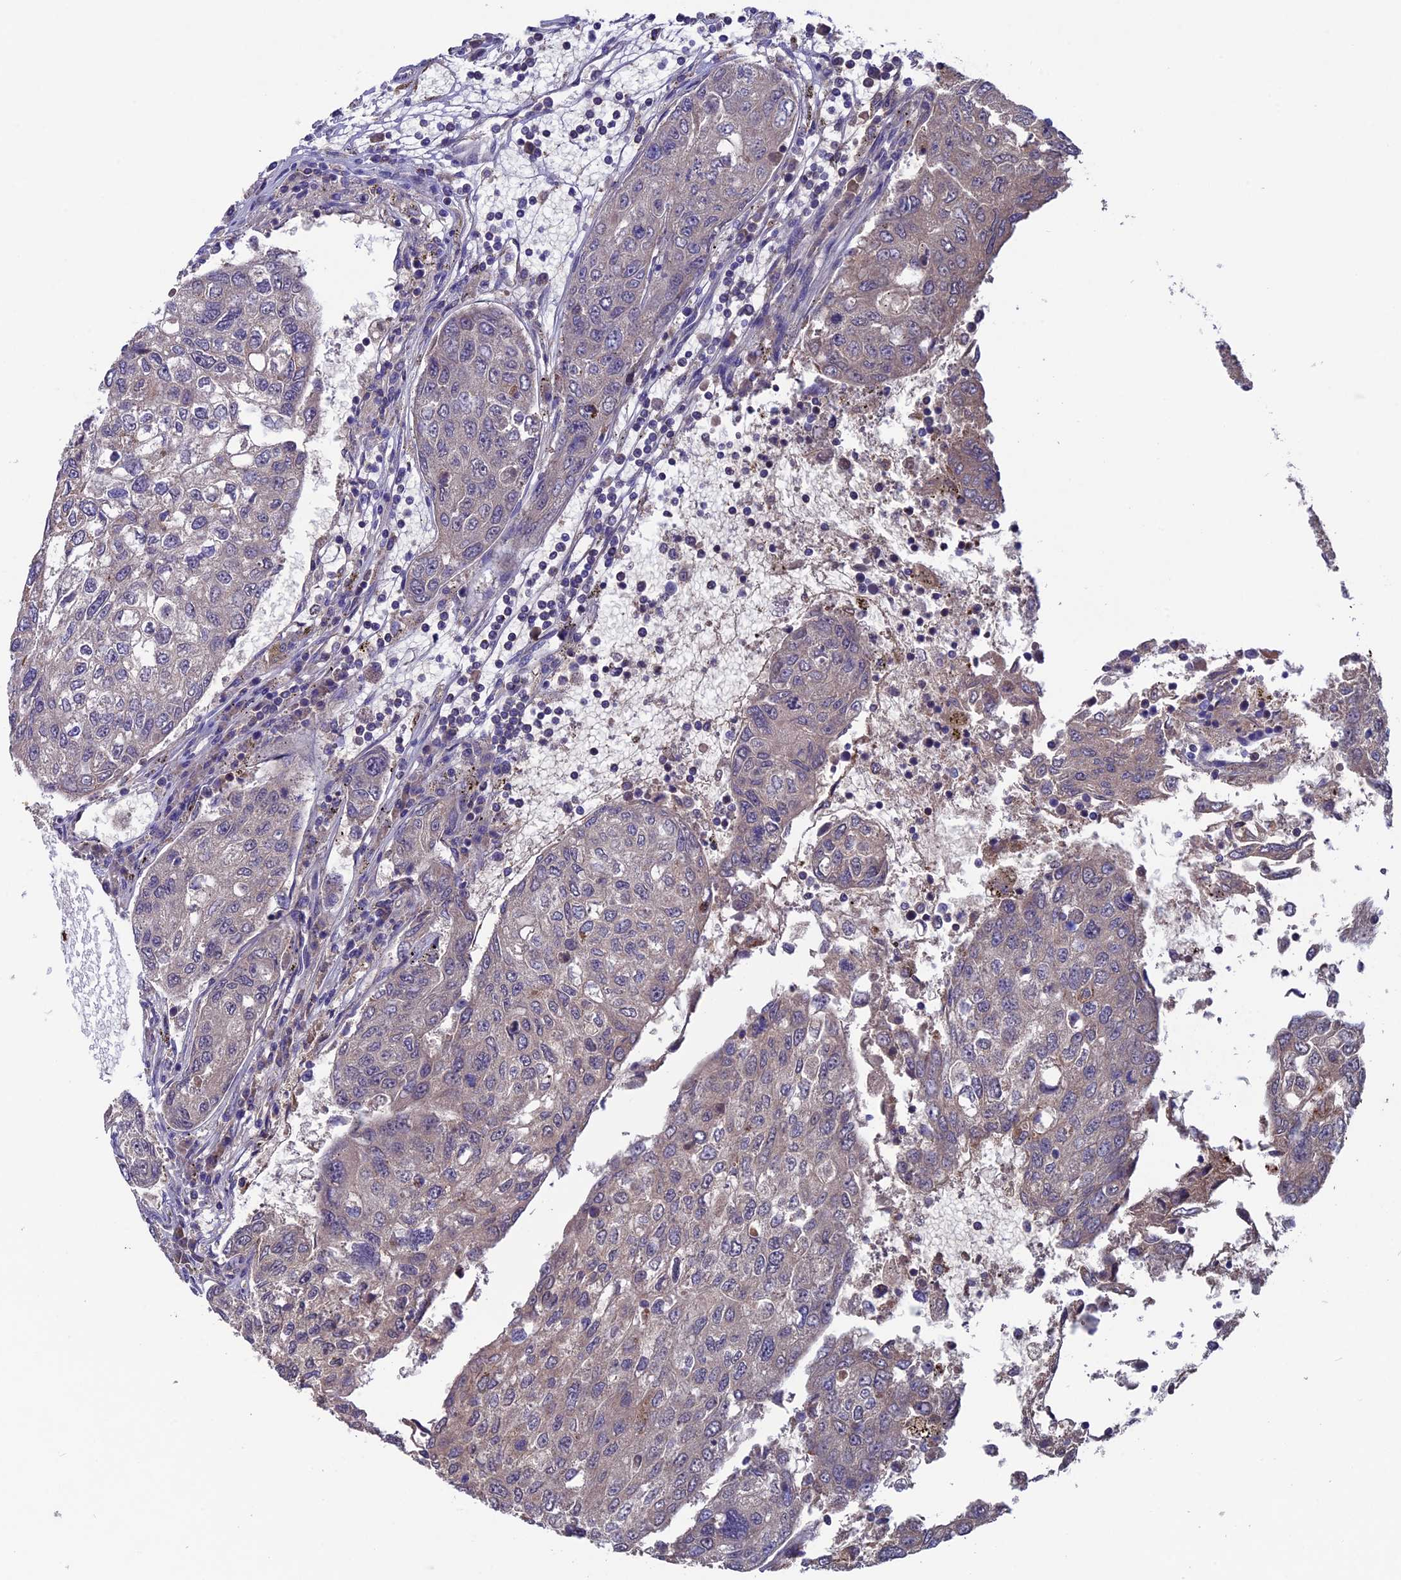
{"staining": {"intensity": "negative", "quantity": "none", "location": "none"}, "tissue": "urothelial cancer", "cell_type": "Tumor cells", "image_type": "cancer", "snomed": [{"axis": "morphology", "description": "Urothelial carcinoma, High grade"}, {"axis": "topography", "description": "Lymph node"}, {"axis": "topography", "description": "Urinary bladder"}], "caption": "The micrograph displays no significant staining in tumor cells of urothelial carcinoma (high-grade).", "gene": "SLC15A5", "patient": {"sex": "male", "age": 51}}